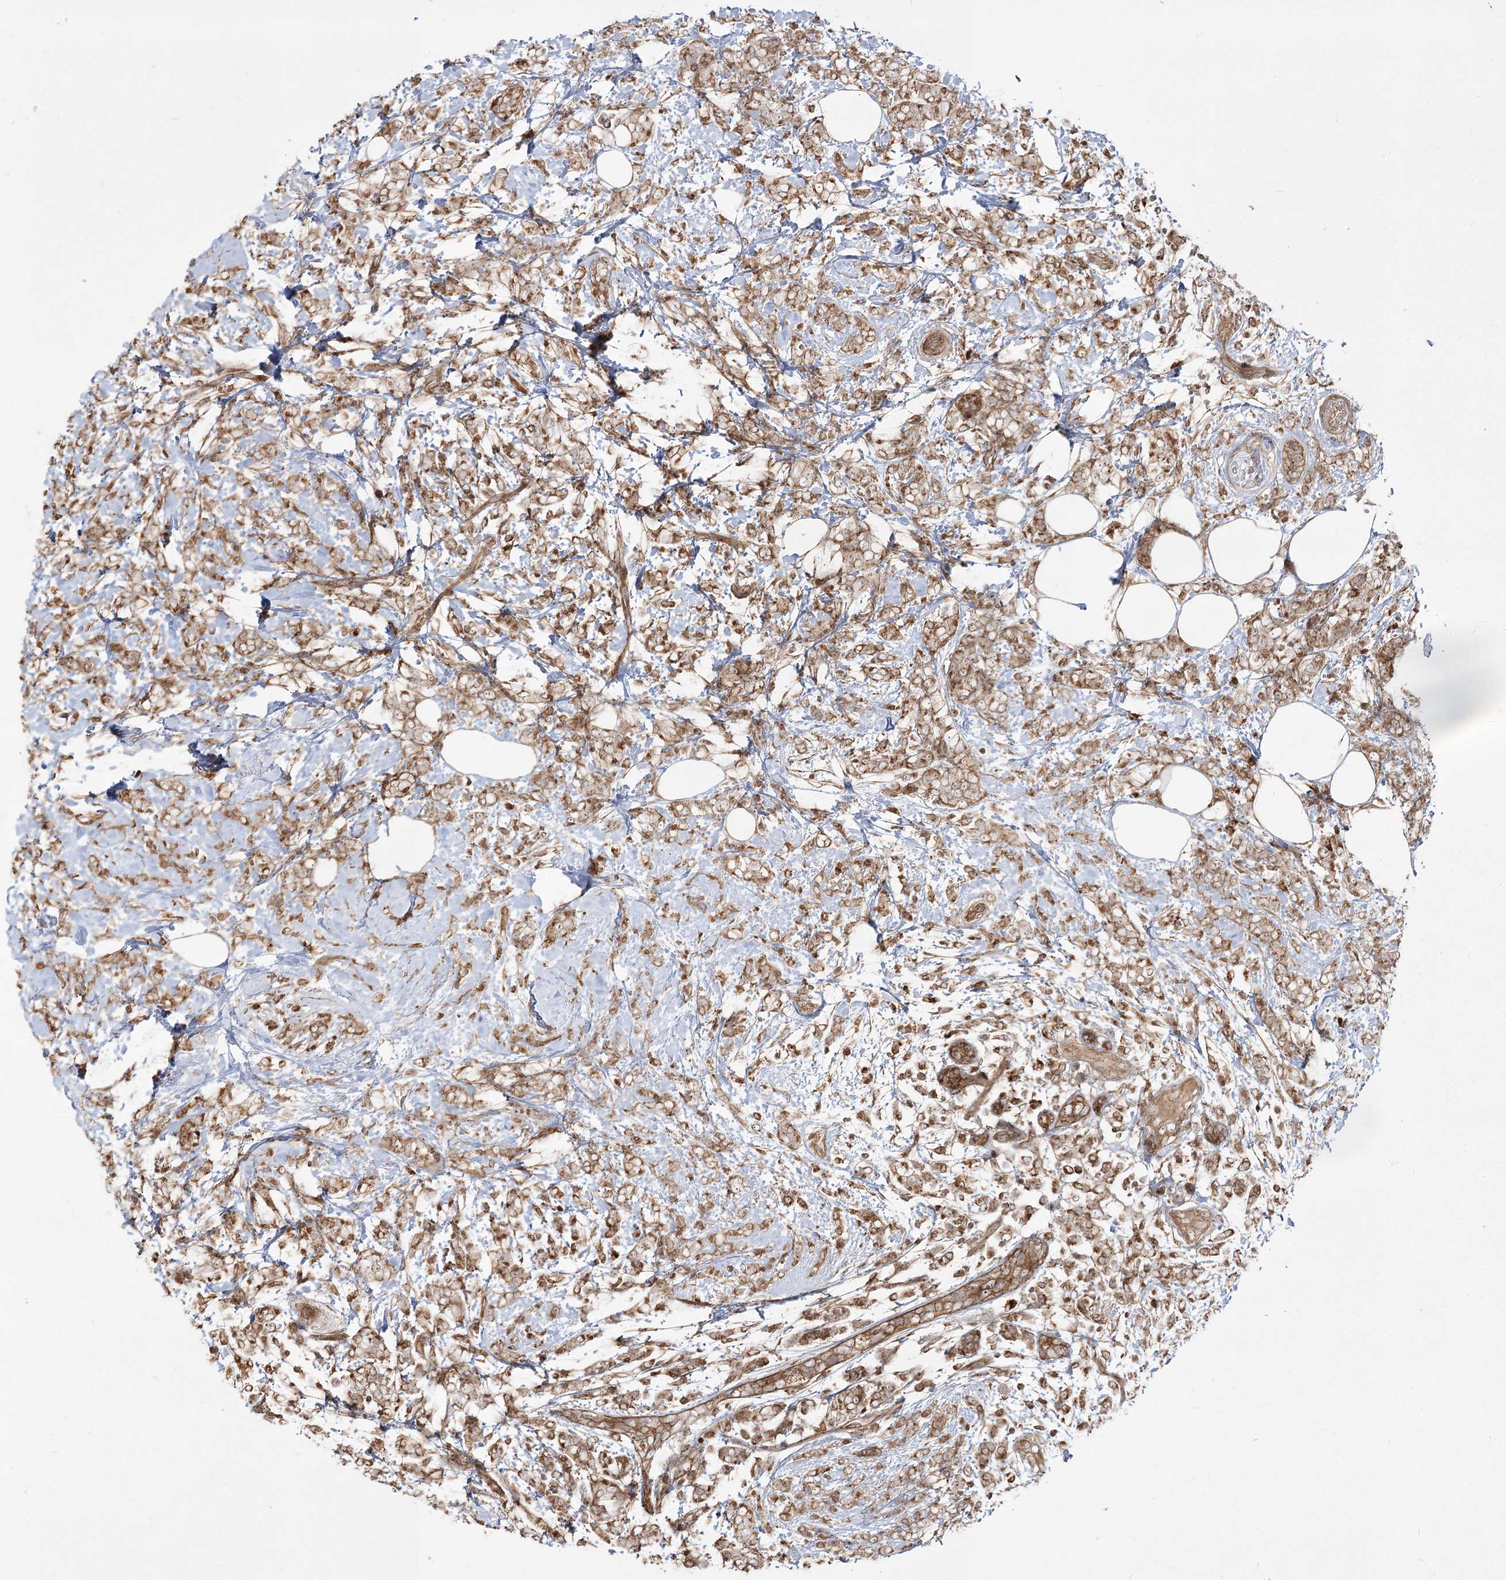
{"staining": {"intensity": "moderate", "quantity": ">75%", "location": "cytoplasmic/membranous"}, "tissue": "breast cancer", "cell_type": "Tumor cells", "image_type": "cancer", "snomed": [{"axis": "morphology", "description": "Lobular carcinoma"}, {"axis": "topography", "description": "Breast"}], "caption": "Immunohistochemistry photomicrograph of neoplastic tissue: human breast cancer stained using immunohistochemistry (IHC) demonstrates medium levels of moderate protein expression localized specifically in the cytoplasmic/membranous of tumor cells, appearing as a cytoplasmic/membranous brown color.", "gene": "CPLANE1", "patient": {"sex": "female", "age": 58}}